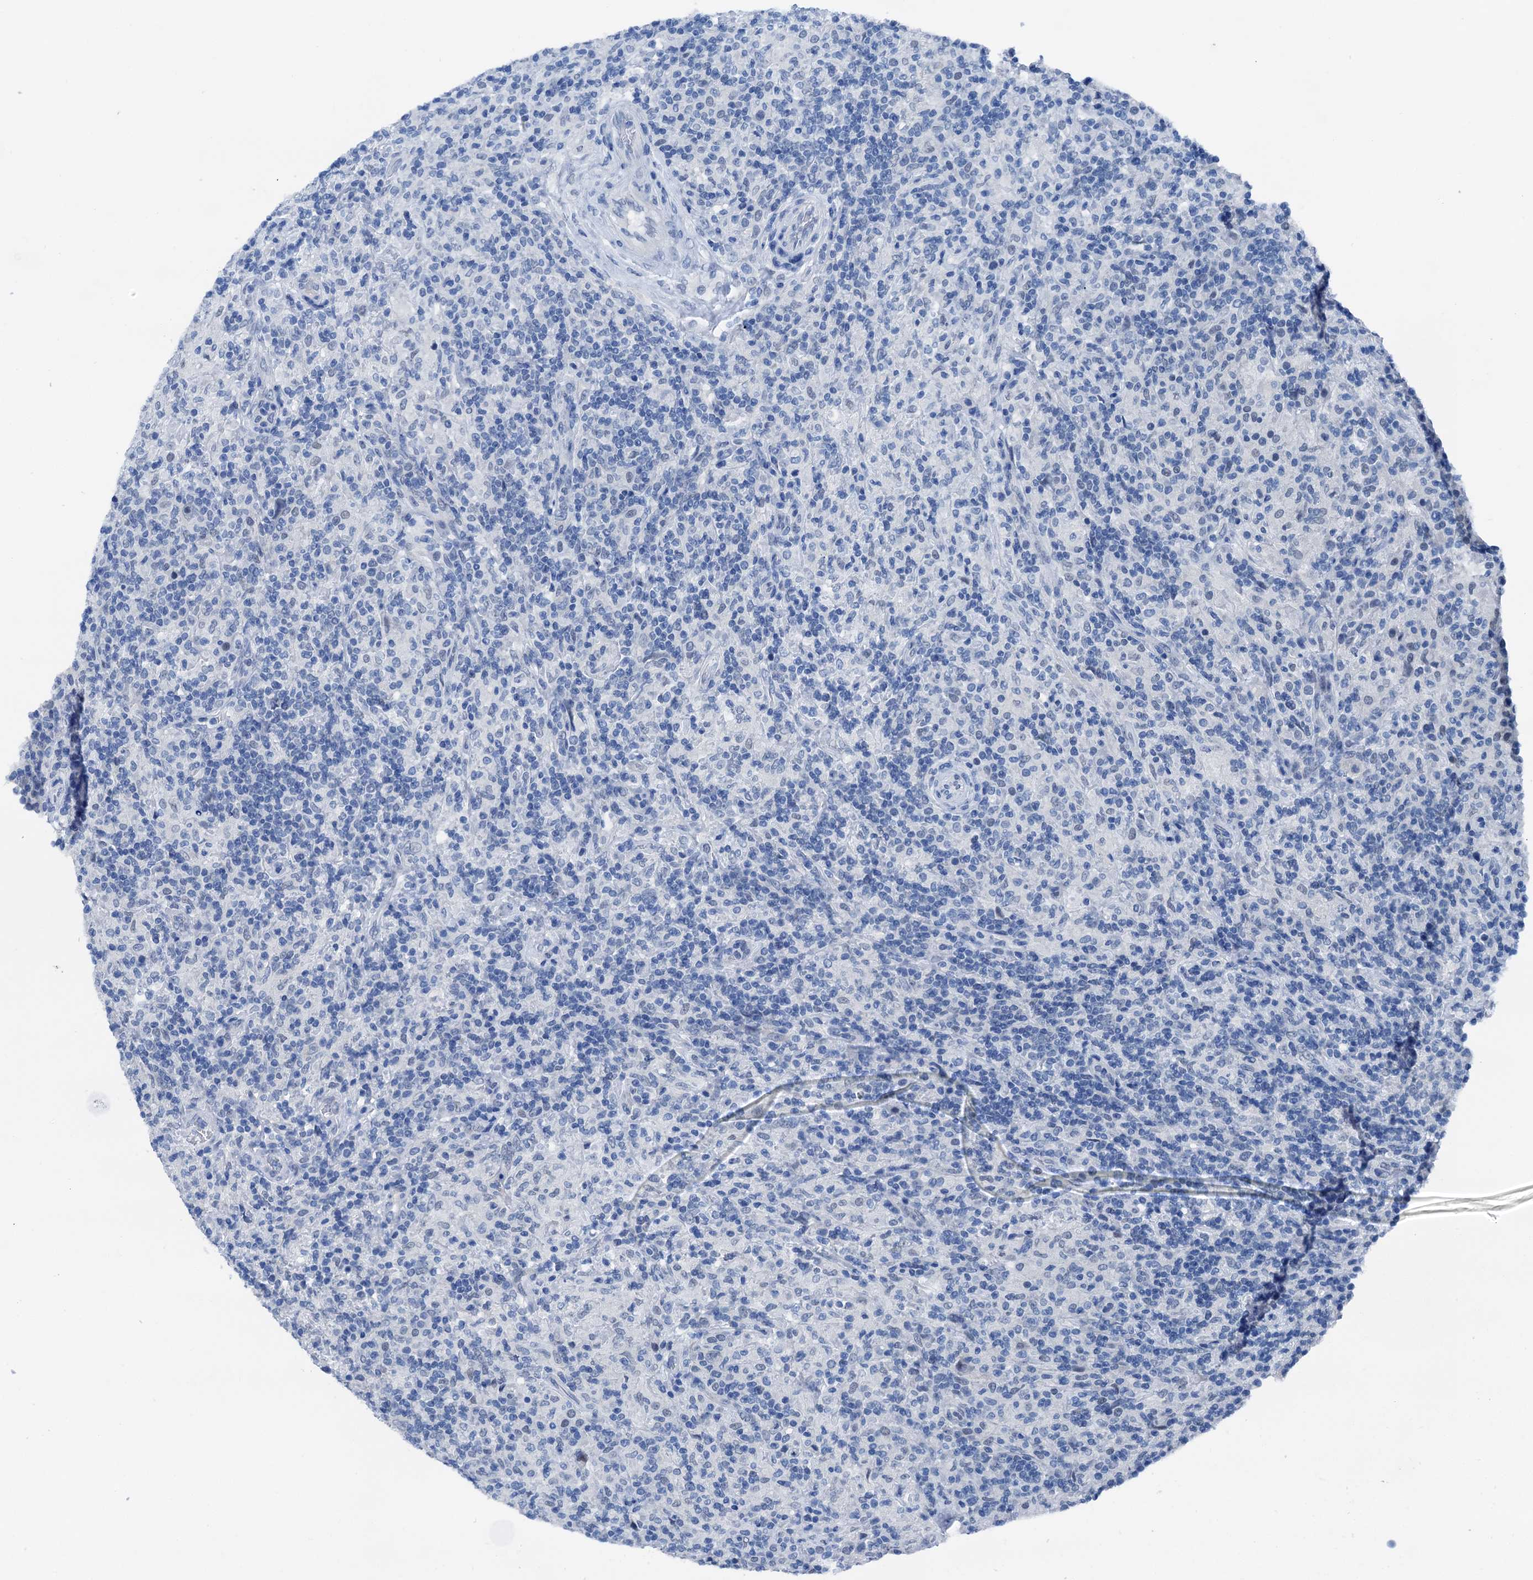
{"staining": {"intensity": "negative", "quantity": "none", "location": "none"}, "tissue": "lymphoma", "cell_type": "Tumor cells", "image_type": "cancer", "snomed": [{"axis": "morphology", "description": "Hodgkin's disease, NOS"}, {"axis": "topography", "description": "Lymph node"}], "caption": "High magnification brightfield microscopy of Hodgkin's disease stained with DAB (brown) and counterstained with hematoxylin (blue): tumor cells show no significant positivity.", "gene": "CBLN3", "patient": {"sex": "male", "age": 70}}